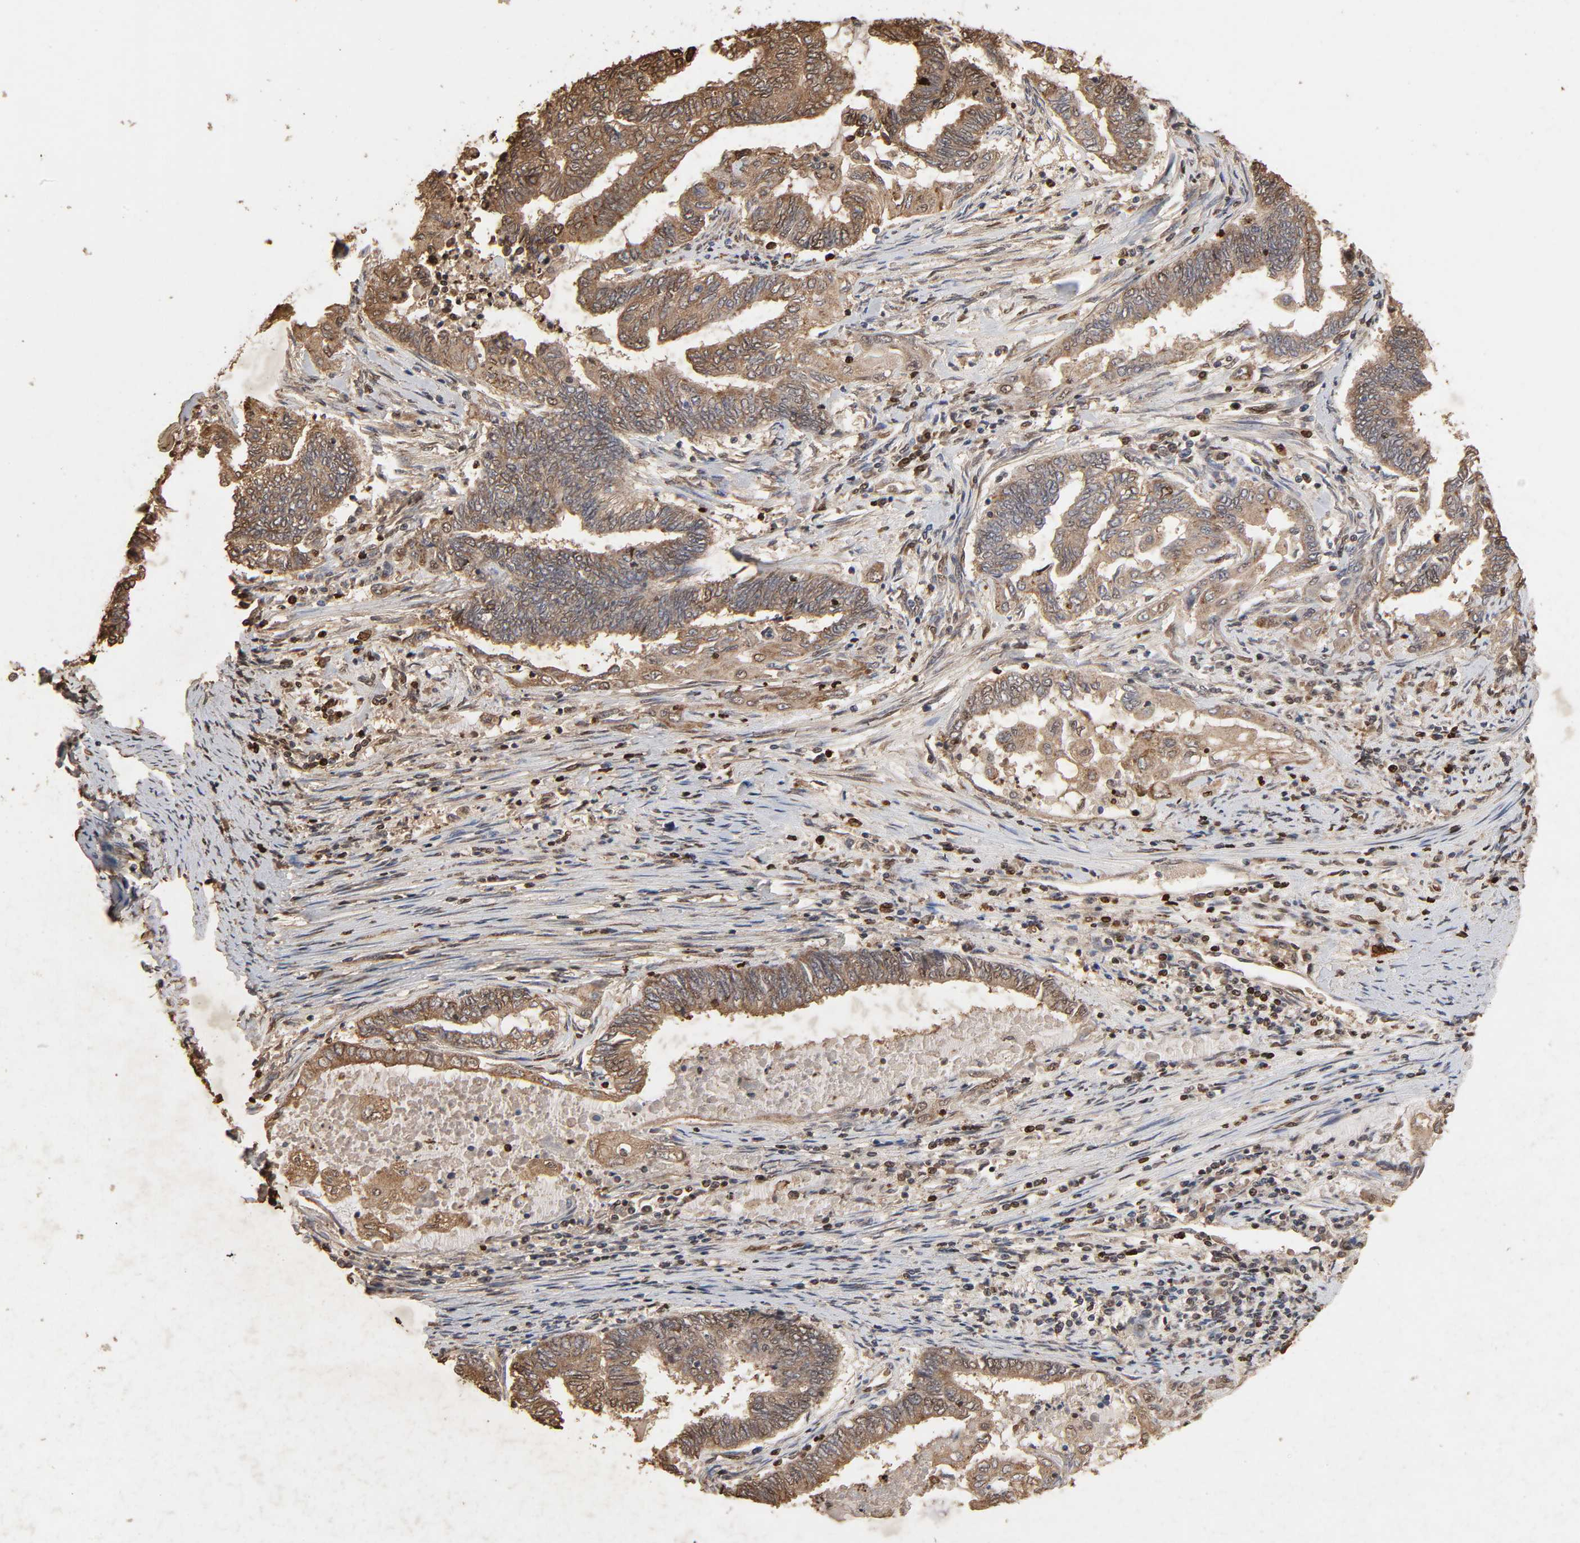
{"staining": {"intensity": "strong", "quantity": ">75%", "location": "cytoplasmic/membranous"}, "tissue": "endometrial cancer", "cell_type": "Tumor cells", "image_type": "cancer", "snomed": [{"axis": "morphology", "description": "Adenocarcinoma, NOS"}, {"axis": "topography", "description": "Uterus"}, {"axis": "topography", "description": "Endometrium"}], "caption": "Brown immunohistochemical staining in endometrial cancer (adenocarcinoma) reveals strong cytoplasmic/membranous staining in approximately >75% of tumor cells. (Brightfield microscopy of DAB IHC at high magnification).", "gene": "CYCS", "patient": {"sex": "female", "age": 70}}